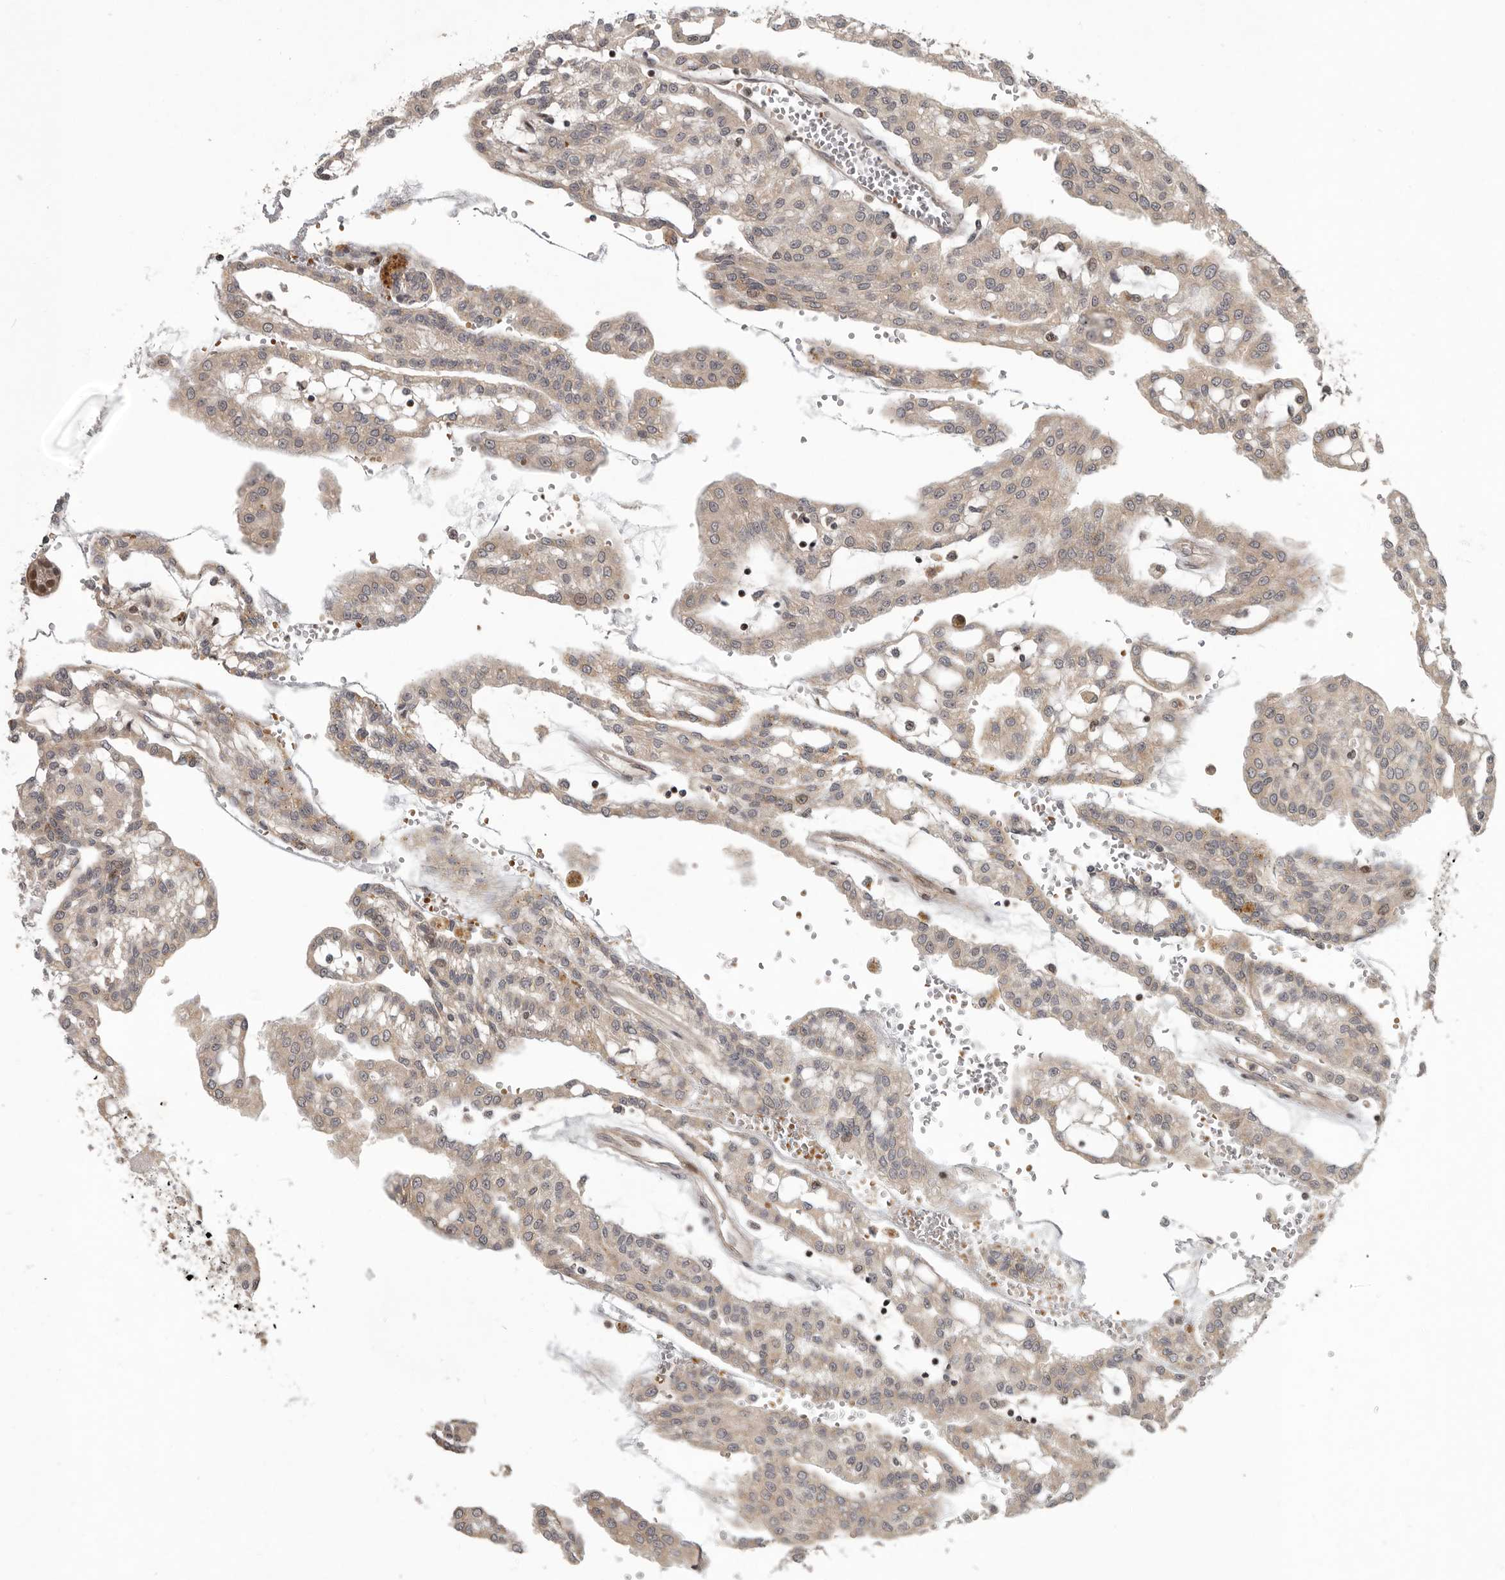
{"staining": {"intensity": "weak", "quantity": ">75%", "location": "cytoplasmic/membranous,nuclear"}, "tissue": "renal cancer", "cell_type": "Tumor cells", "image_type": "cancer", "snomed": [{"axis": "morphology", "description": "Adenocarcinoma, NOS"}, {"axis": "topography", "description": "Kidney"}], "caption": "IHC (DAB (3,3'-diaminobenzidine)) staining of renal adenocarcinoma displays weak cytoplasmic/membranous and nuclear protein positivity in approximately >75% of tumor cells. The staining was performed using DAB, with brown indicating positive protein expression. Nuclei are stained blue with hematoxylin.", "gene": "RABIF", "patient": {"sex": "male", "age": 63}}